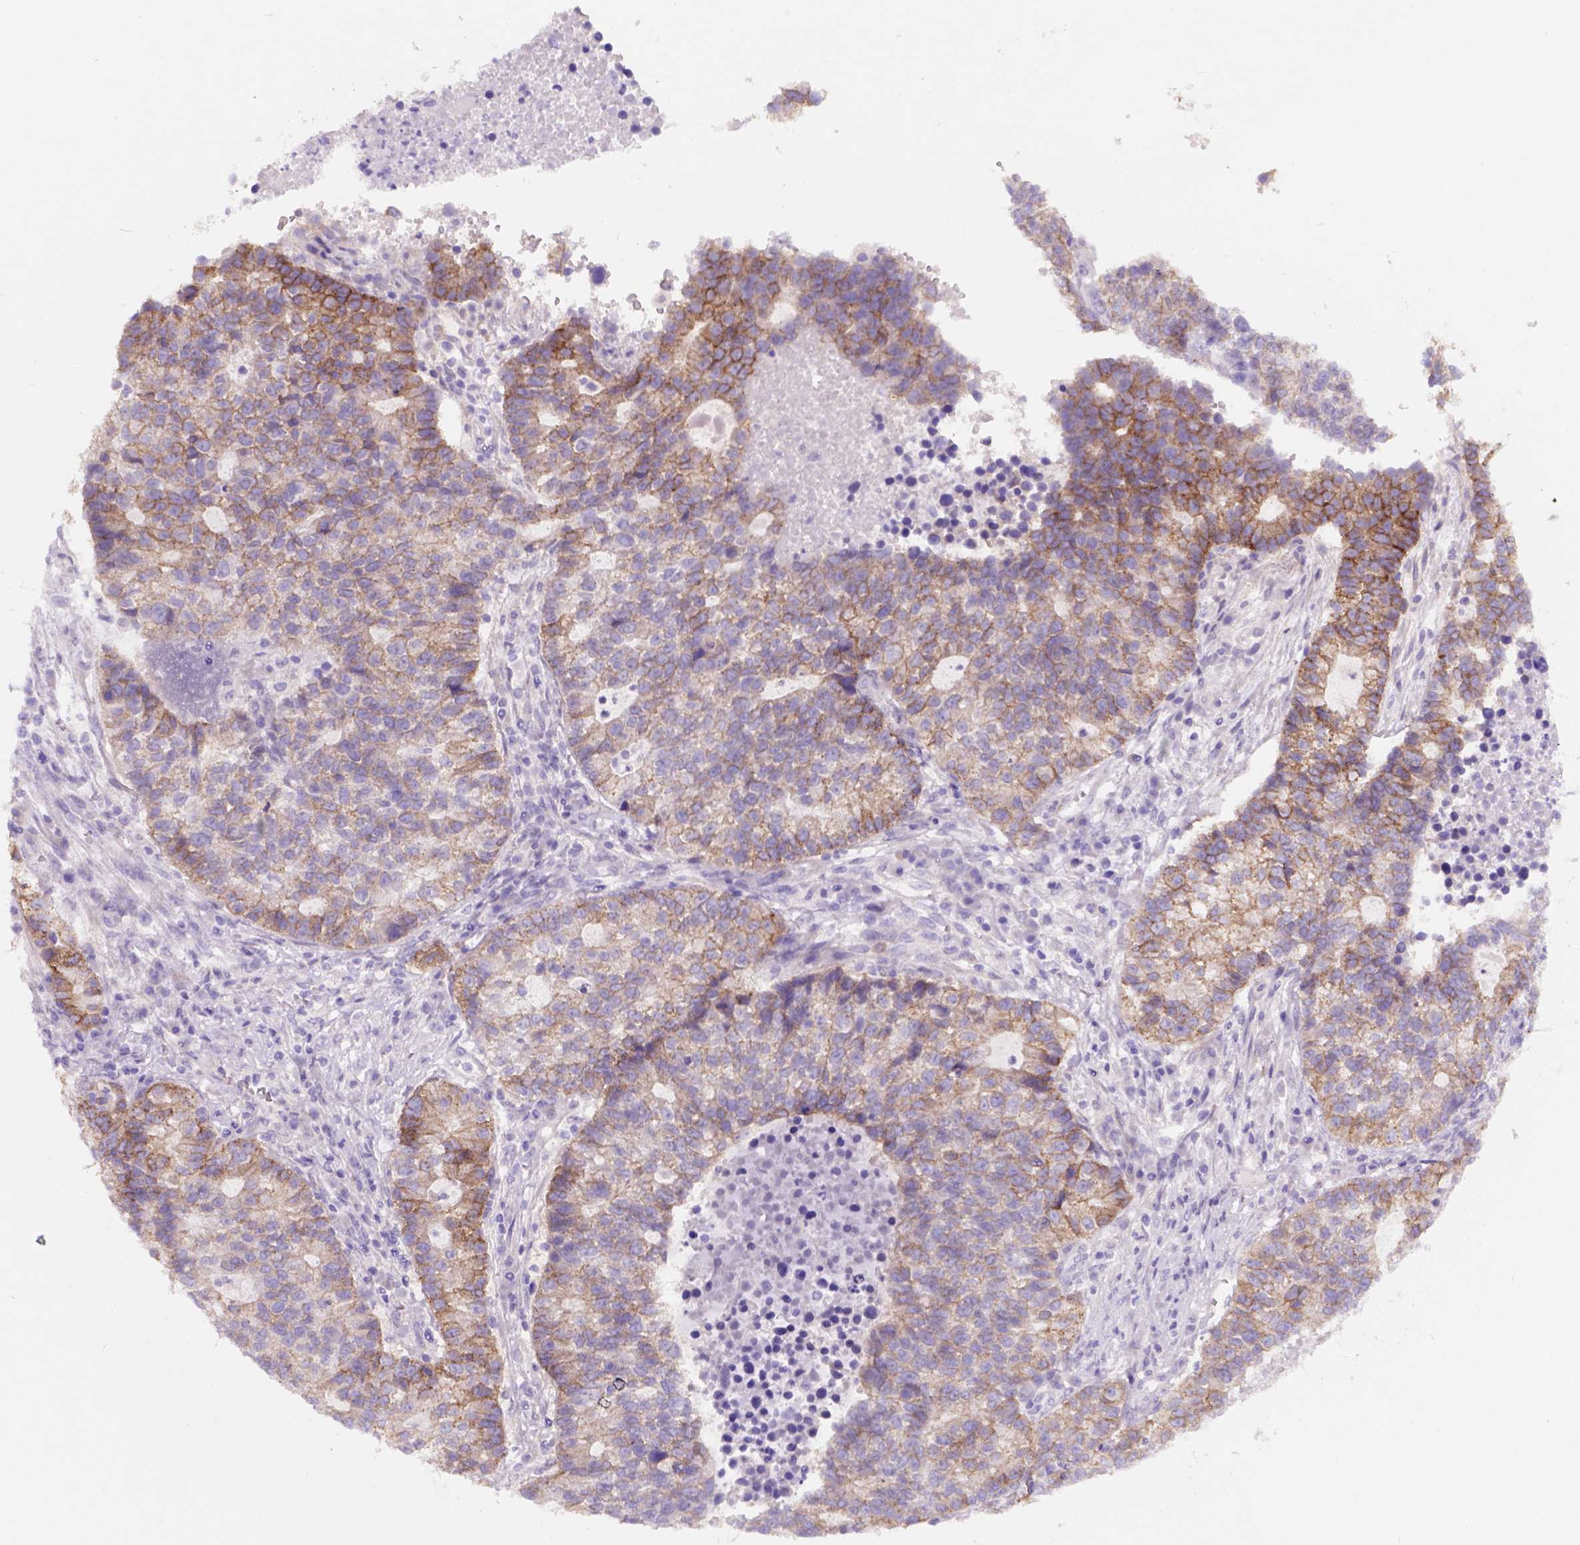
{"staining": {"intensity": "weak", "quantity": ">75%", "location": "cytoplasmic/membranous"}, "tissue": "lung cancer", "cell_type": "Tumor cells", "image_type": "cancer", "snomed": [{"axis": "morphology", "description": "Adenocarcinoma, NOS"}, {"axis": "topography", "description": "Lung"}], "caption": "Human lung cancer (adenocarcinoma) stained with a brown dye exhibits weak cytoplasmic/membranous positive staining in approximately >75% of tumor cells.", "gene": "EGFR", "patient": {"sex": "male", "age": 57}}